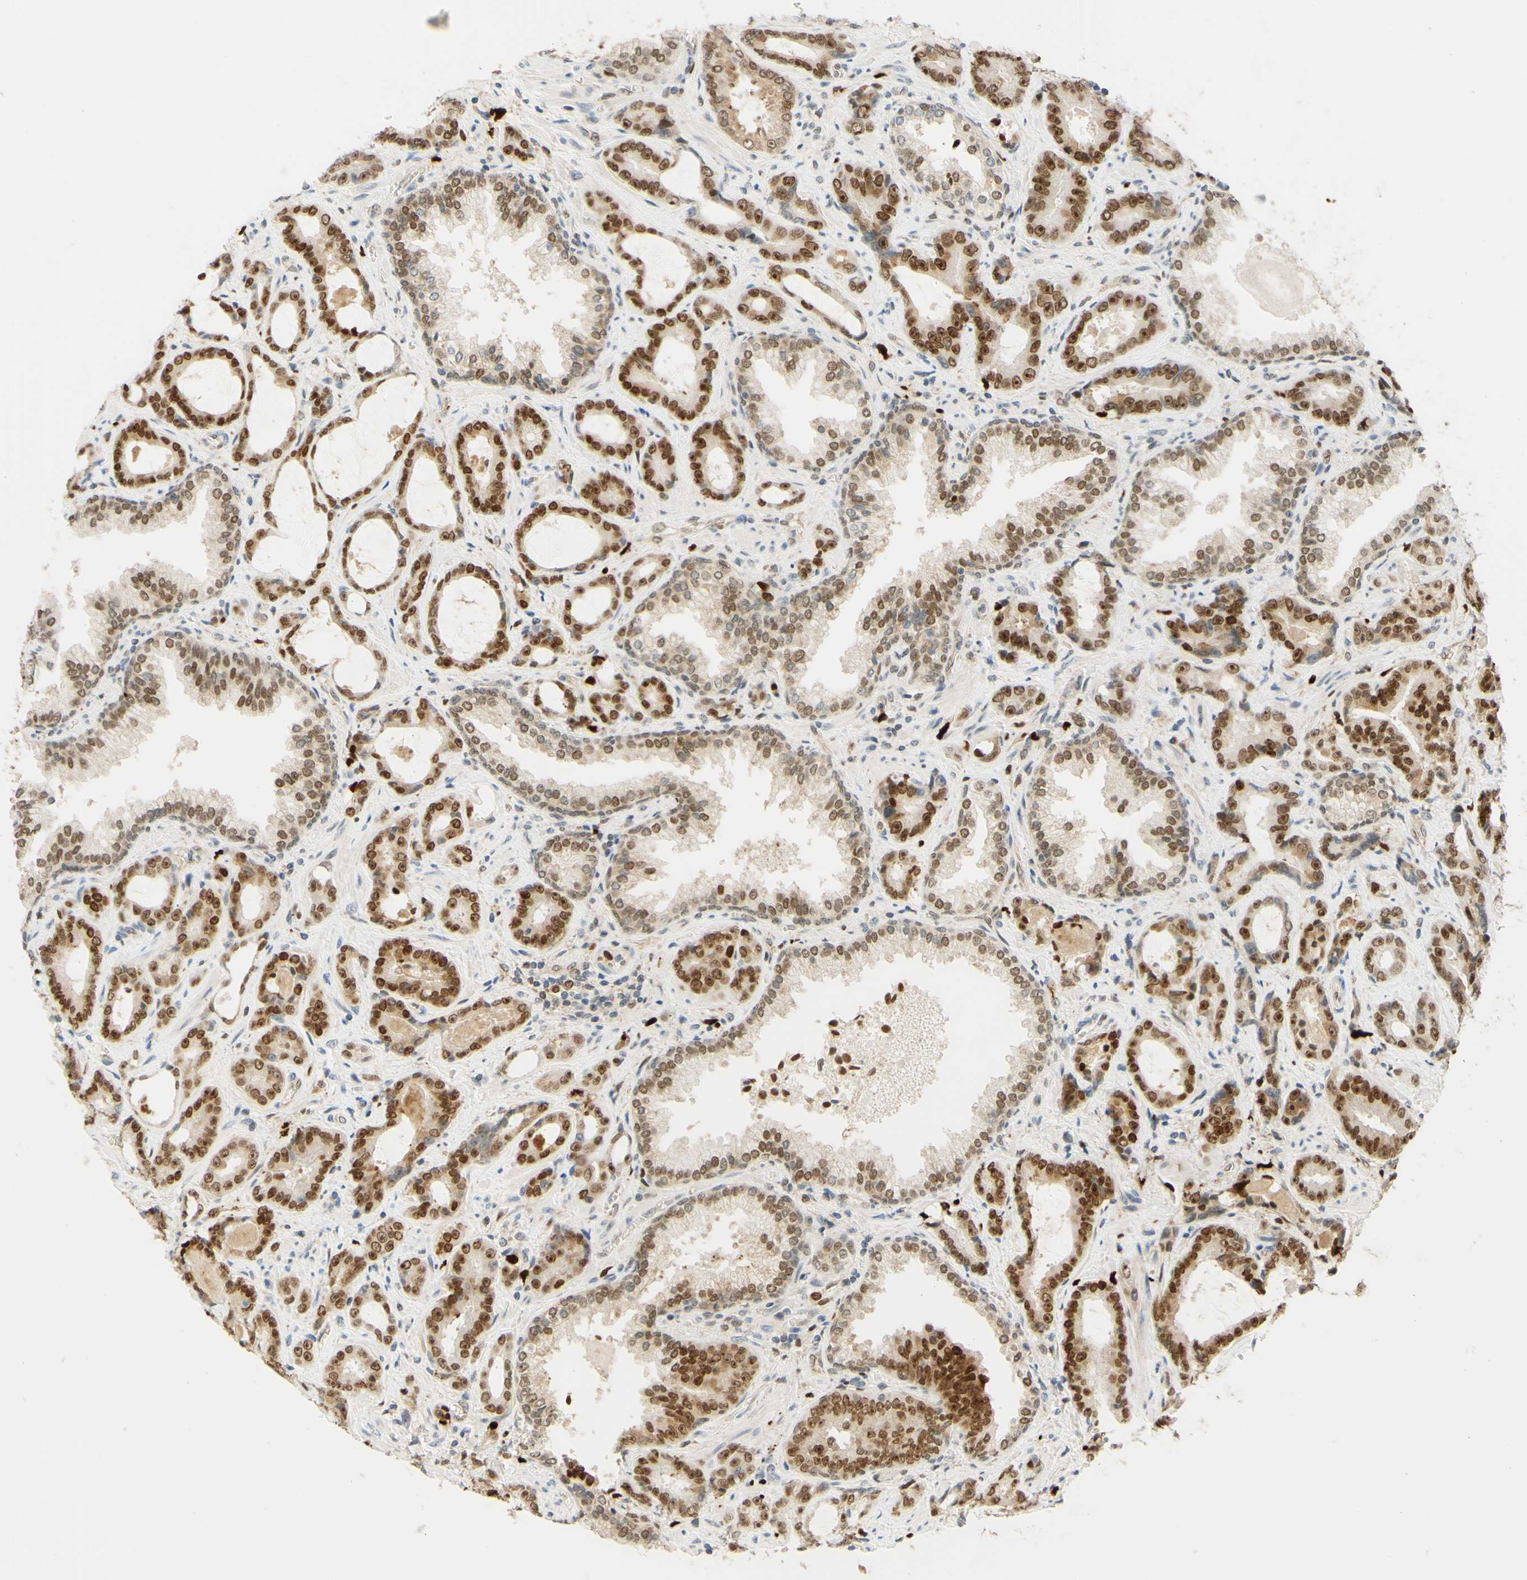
{"staining": {"intensity": "strong", "quantity": ">75%", "location": "nuclear"}, "tissue": "prostate cancer", "cell_type": "Tumor cells", "image_type": "cancer", "snomed": [{"axis": "morphology", "description": "Adenocarcinoma, Low grade"}, {"axis": "topography", "description": "Prostate"}], "caption": "Prostate adenocarcinoma (low-grade) stained with a protein marker shows strong staining in tumor cells.", "gene": "POLB", "patient": {"sex": "male", "age": 60}}